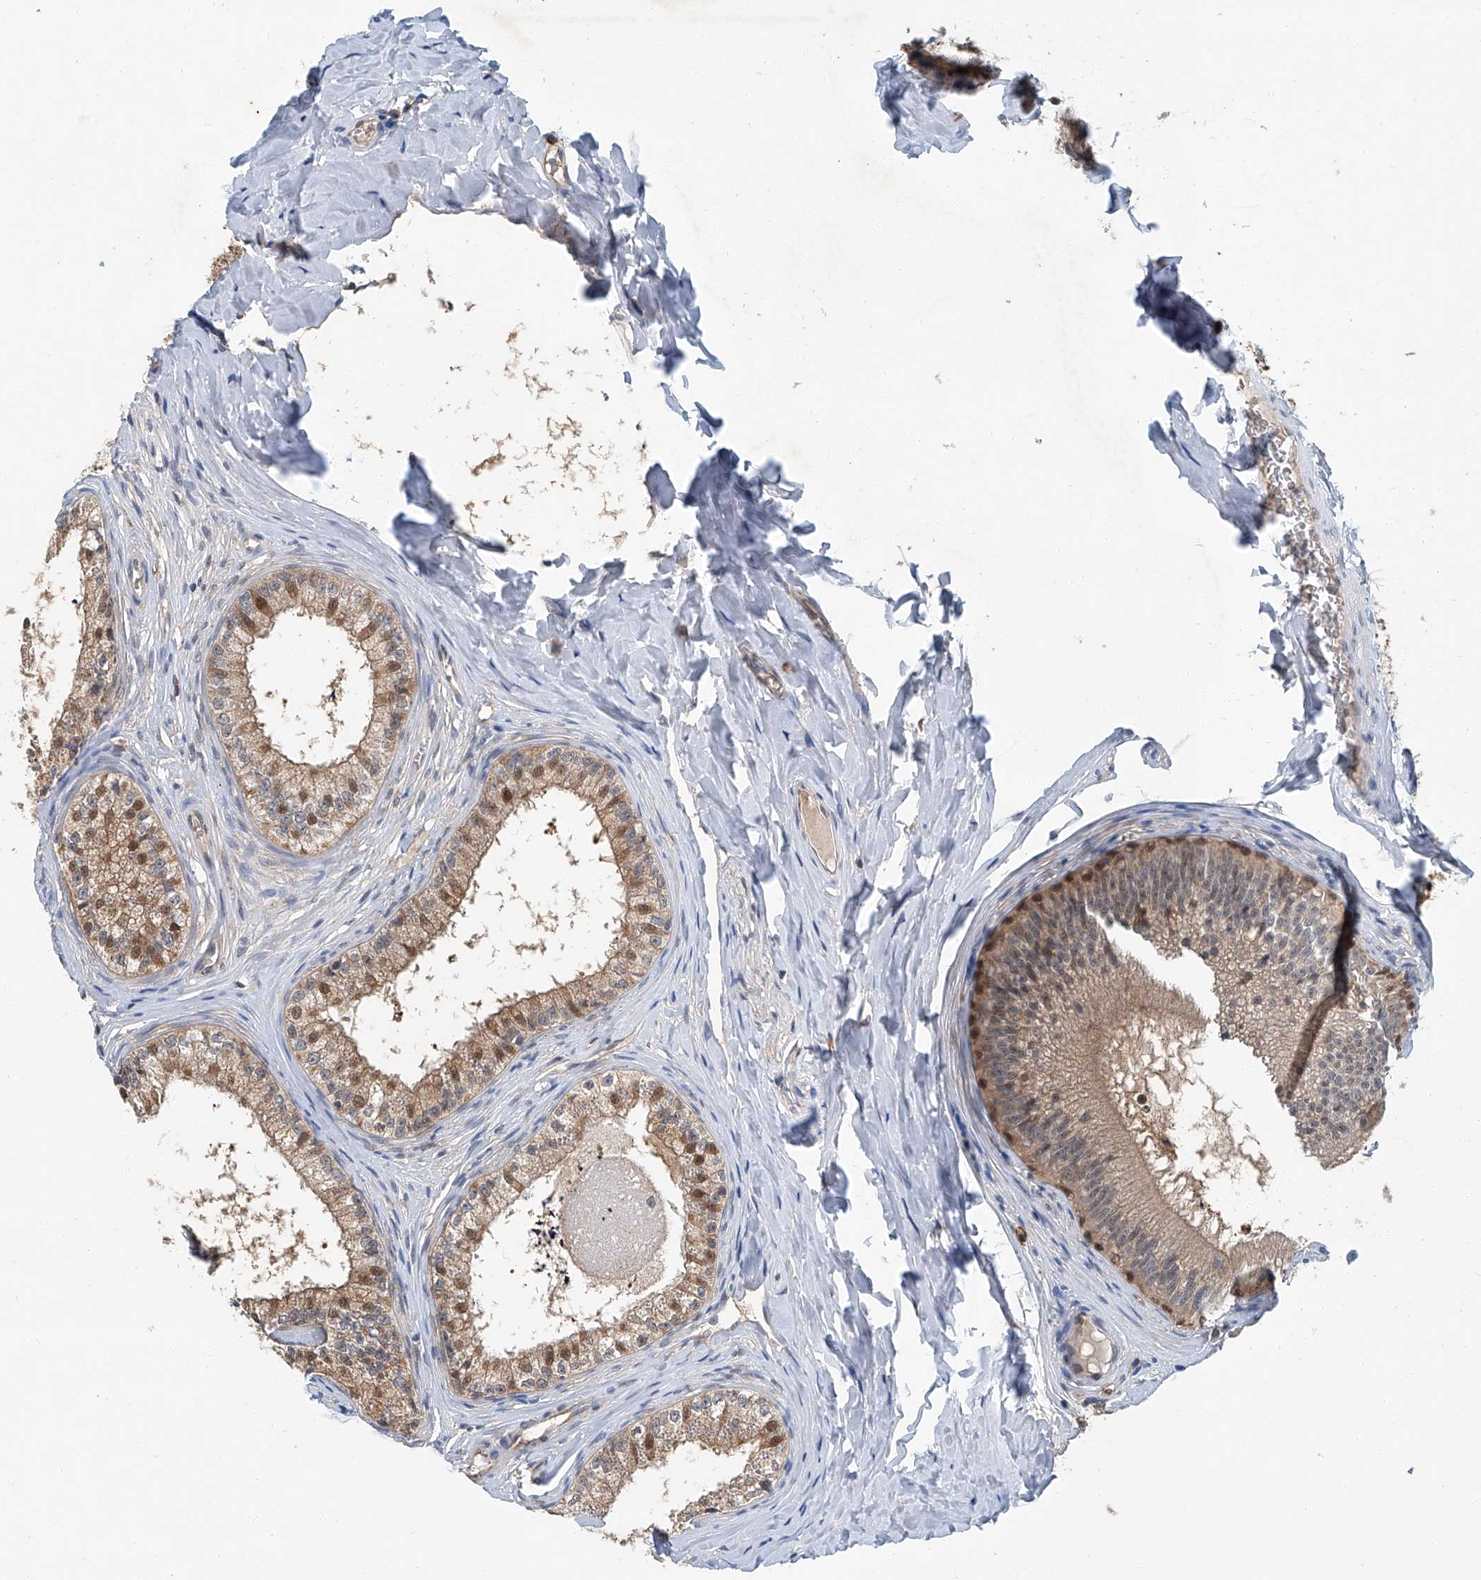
{"staining": {"intensity": "moderate", "quantity": "25%-75%", "location": "cytoplasmic/membranous,nuclear"}, "tissue": "epididymis", "cell_type": "Glandular cells", "image_type": "normal", "snomed": [{"axis": "morphology", "description": "Normal tissue, NOS"}, {"axis": "topography", "description": "Epididymis"}], "caption": "Protein staining of normal epididymis exhibits moderate cytoplasmic/membranous,nuclear expression in approximately 25%-75% of glandular cells. (Brightfield microscopy of DAB IHC at high magnification).", "gene": "CLK1", "patient": {"sex": "male", "age": 29}}